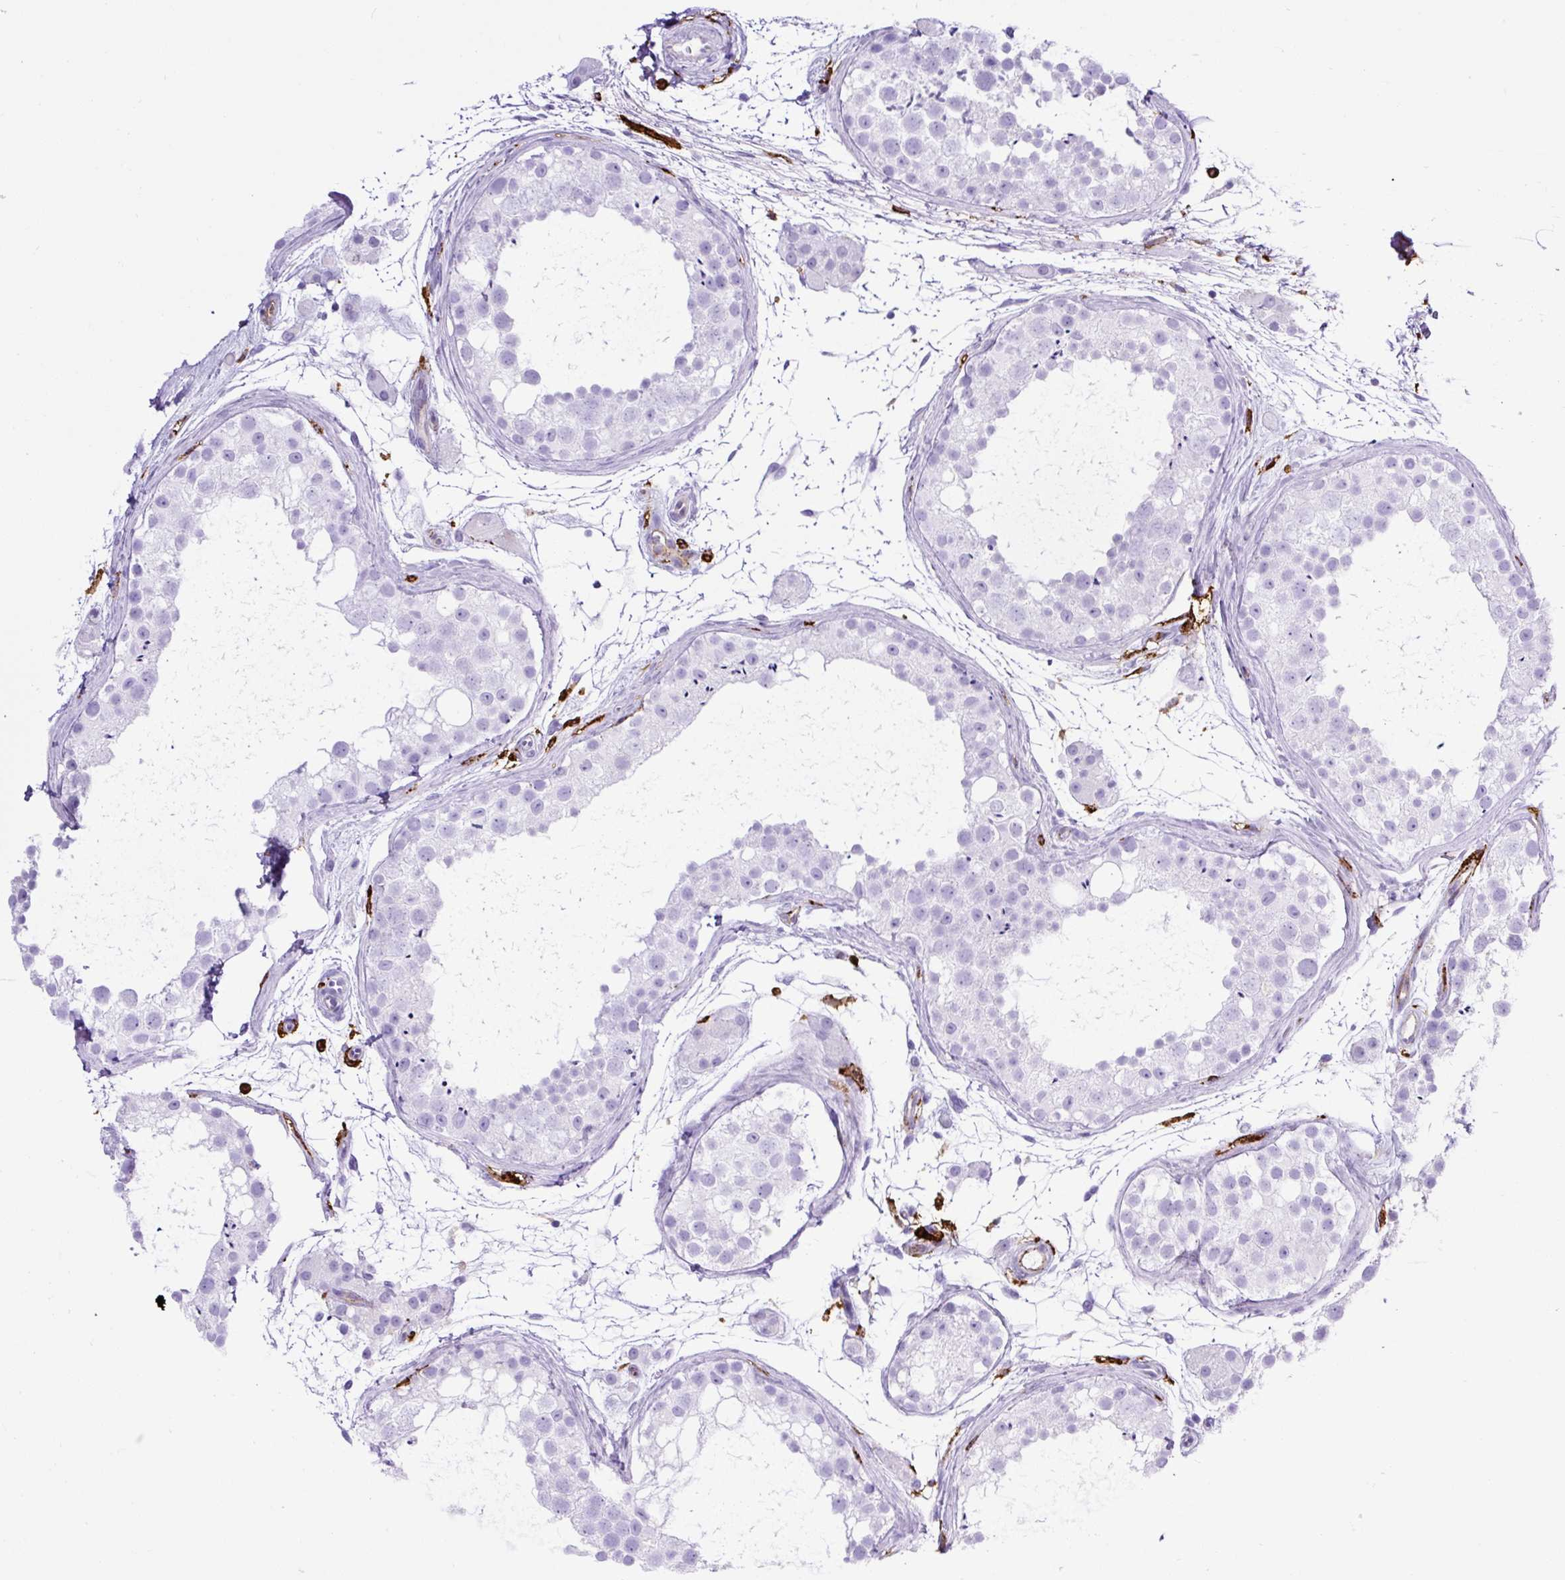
{"staining": {"intensity": "negative", "quantity": "none", "location": "none"}, "tissue": "testis", "cell_type": "Cells in seminiferous ducts", "image_type": "normal", "snomed": [{"axis": "morphology", "description": "Normal tissue, NOS"}, {"axis": "topography", "description": "Testis"}], "caption": "This is an immunohistochemistry (IHC) image of unremarkable testis. There is no expression in cells in seminiferous ducts.", "gene": "HLA", "patient": {"sex": "male", "age": 41}}